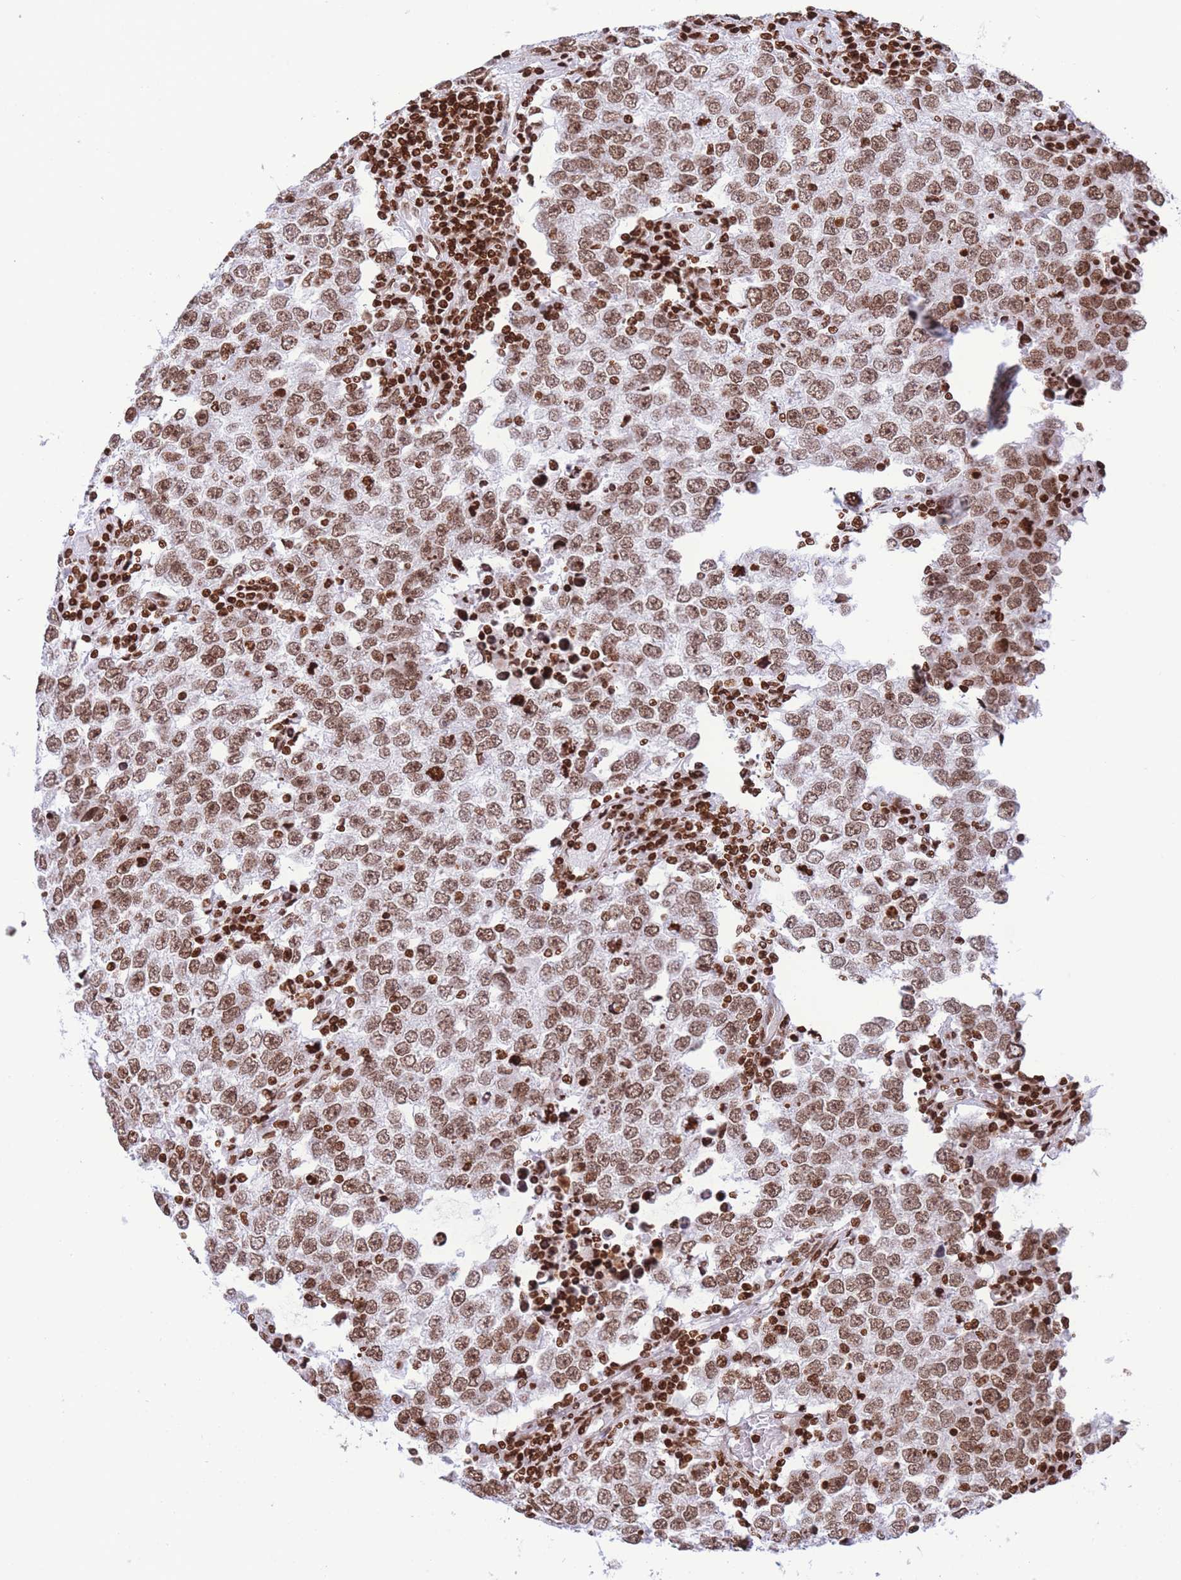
{"staining": {"intensity": "moderate", "quantity": ">75%", "location": "nuclear"}, "tissue": "testis cancer", "cell_type": "Tumor cells", "image_type": "cancer", "snomed": [{"axis": "morphology", "description": "Seminoma, NOS"}, {"axis": "morphology", "description": "Carcinoma, Embryonal, NOS"}, {"axis": "topography", "description": "Testis"}], "caption": "Immunohistochemical staining of embryonal carcinoma (testis) demonstrates medium levels of moderate nuclear protein positivity in about >75% of tumor cells.", "gene": "H2BC11", "patient": {"sex": "male", "age": 28}}